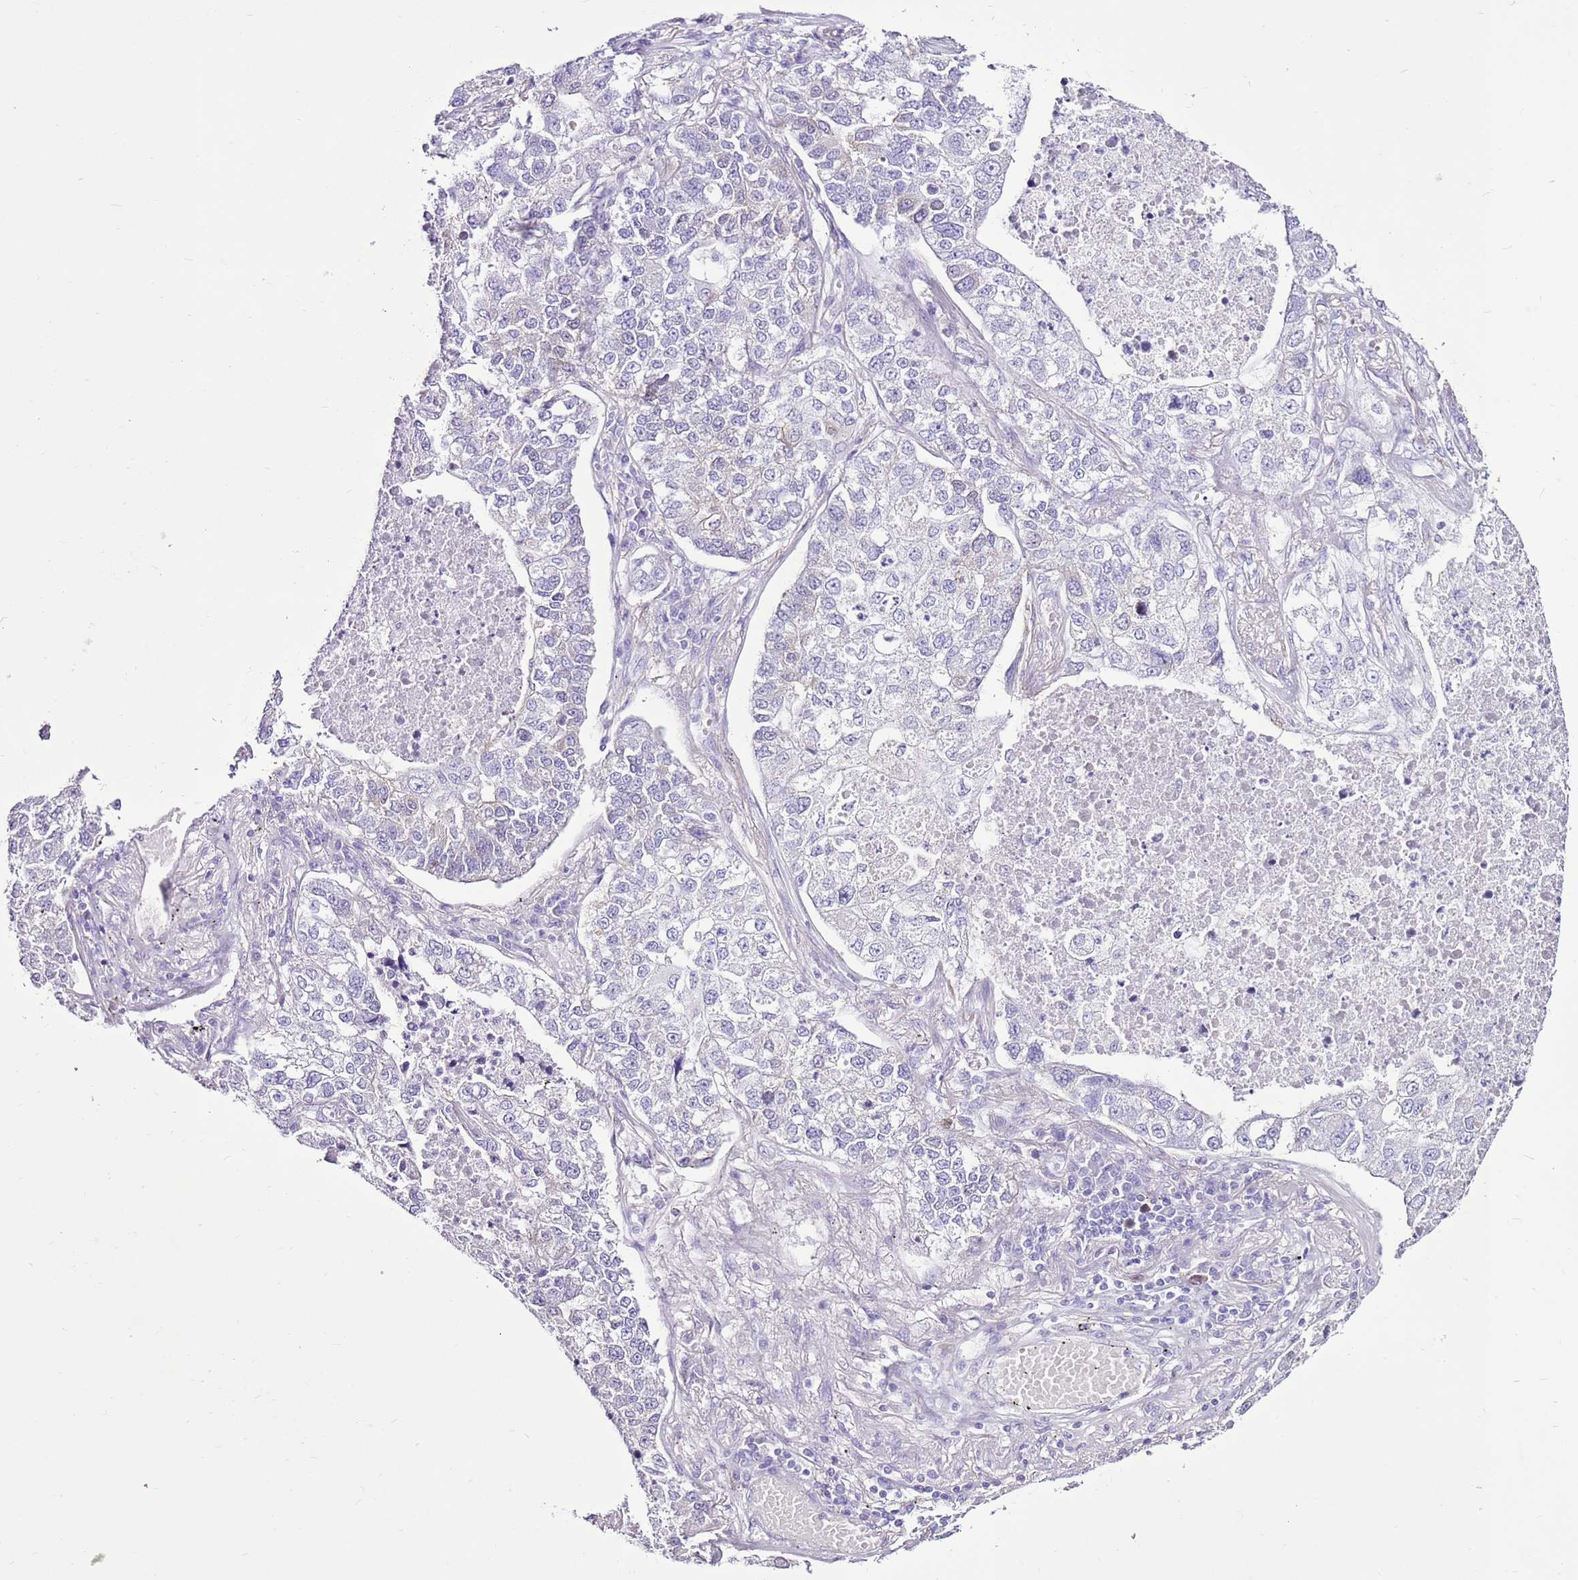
{"staining": {"intensity": "negative", "quantity": "none", "location": "none"}, "tissue": "lung cancer", "cell_type": "Tumor cells", "image_type": "cancer", "snomed": [{"axis": "morphology", "description": "Adenocarcinoma, NOS"}, {"axis": "topography", "description": "Lung"}], "caption": "Micrograph shows no significant protein staining in tumor cells of adenocarcinoma (lung).", "gene": "SPC25", "patient": {"sex": "male", "age": 49}}